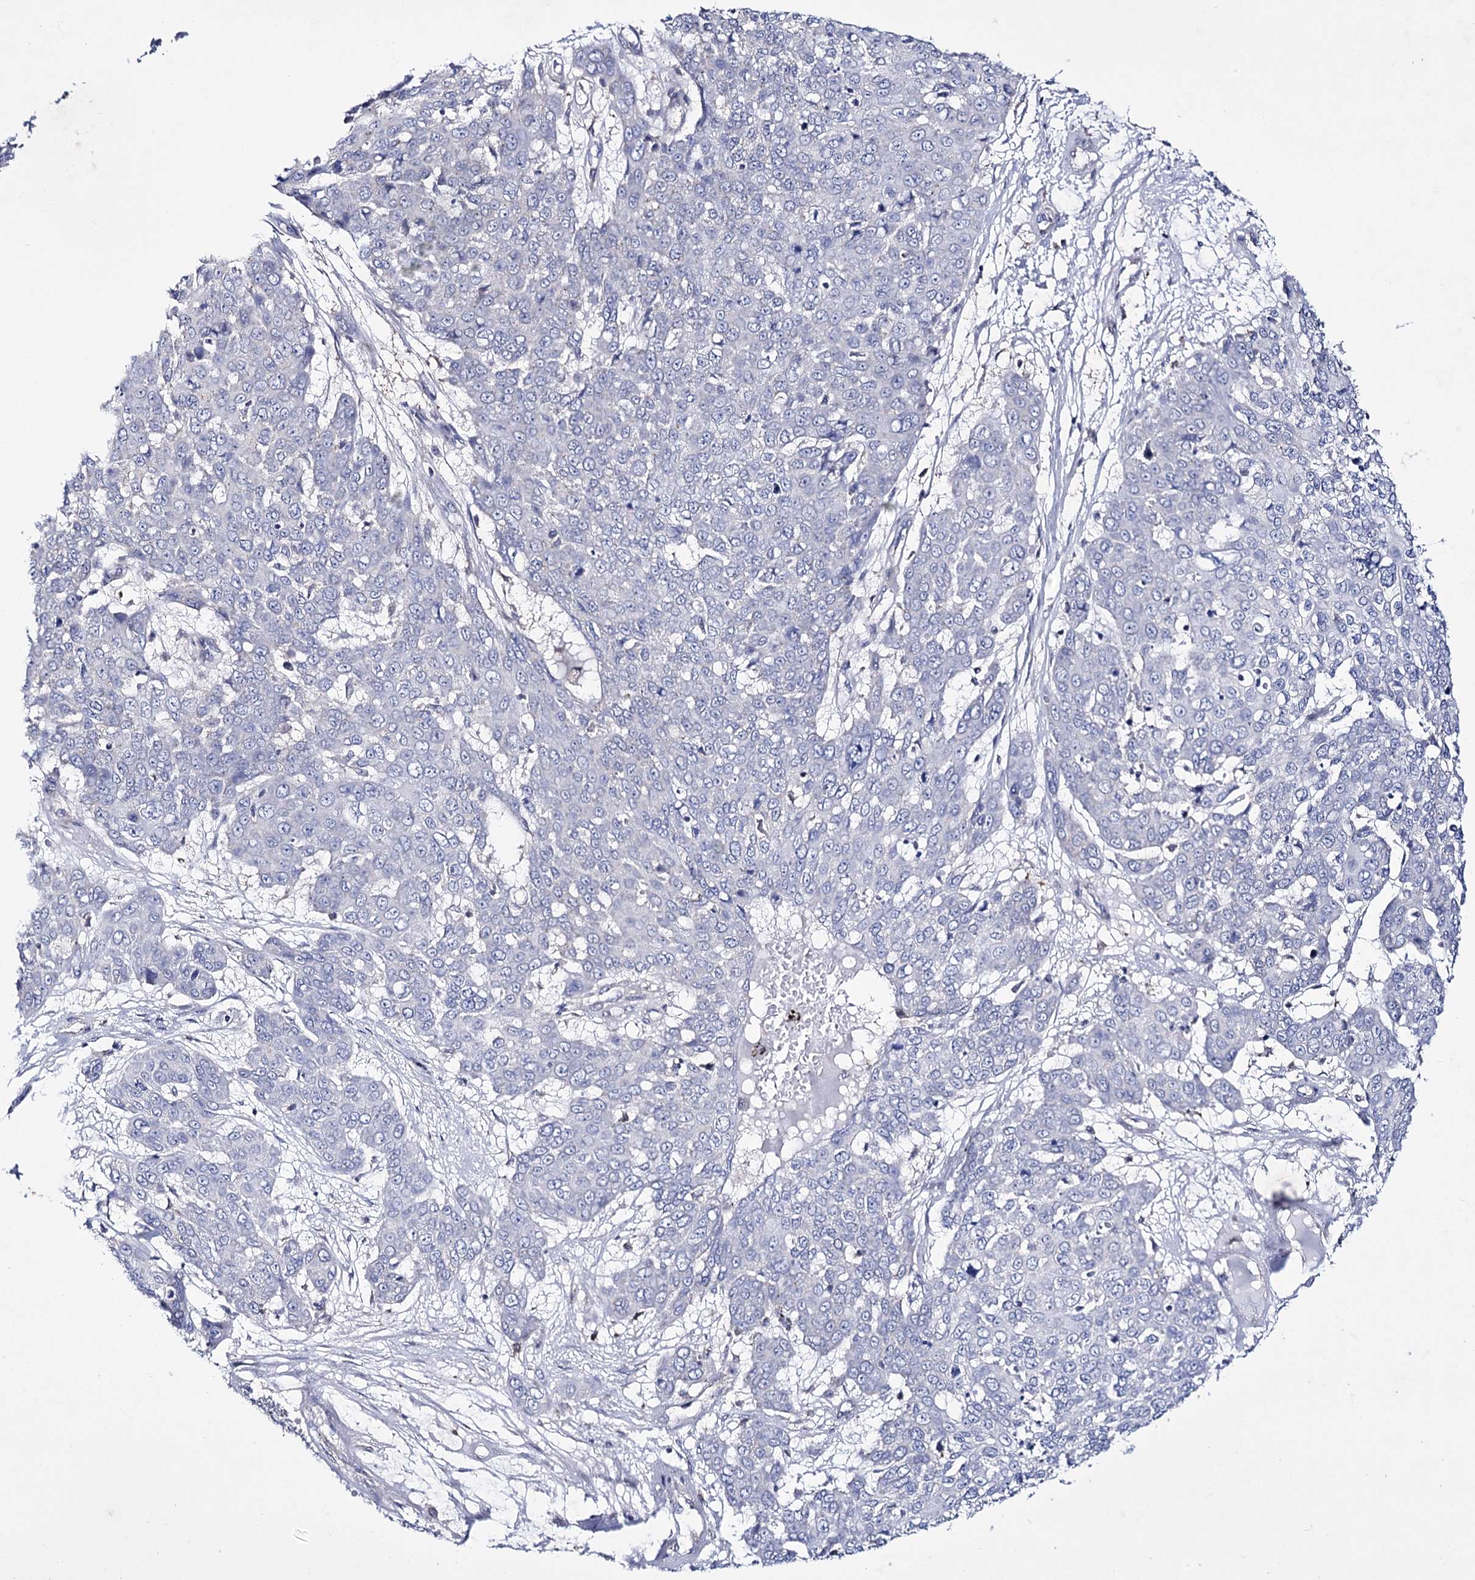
{"staining": {"intensity": "negative", "quantity": "none", "location": "none"}, "tissue": "skin cancer", "cell_type": "Tumor cells", "image_type": "cancer", "snomed": [{"axis": "morphology", "description": "Squamous cell carcinoma, NOS"}, {"axis": "topography", "description": "Skin"}], "caption": "The image shows no significant staining in tumor cells of skin squamous cell carcinoma.", "gene": "PTER", "patient": {"sex": "male", "age": 71}}